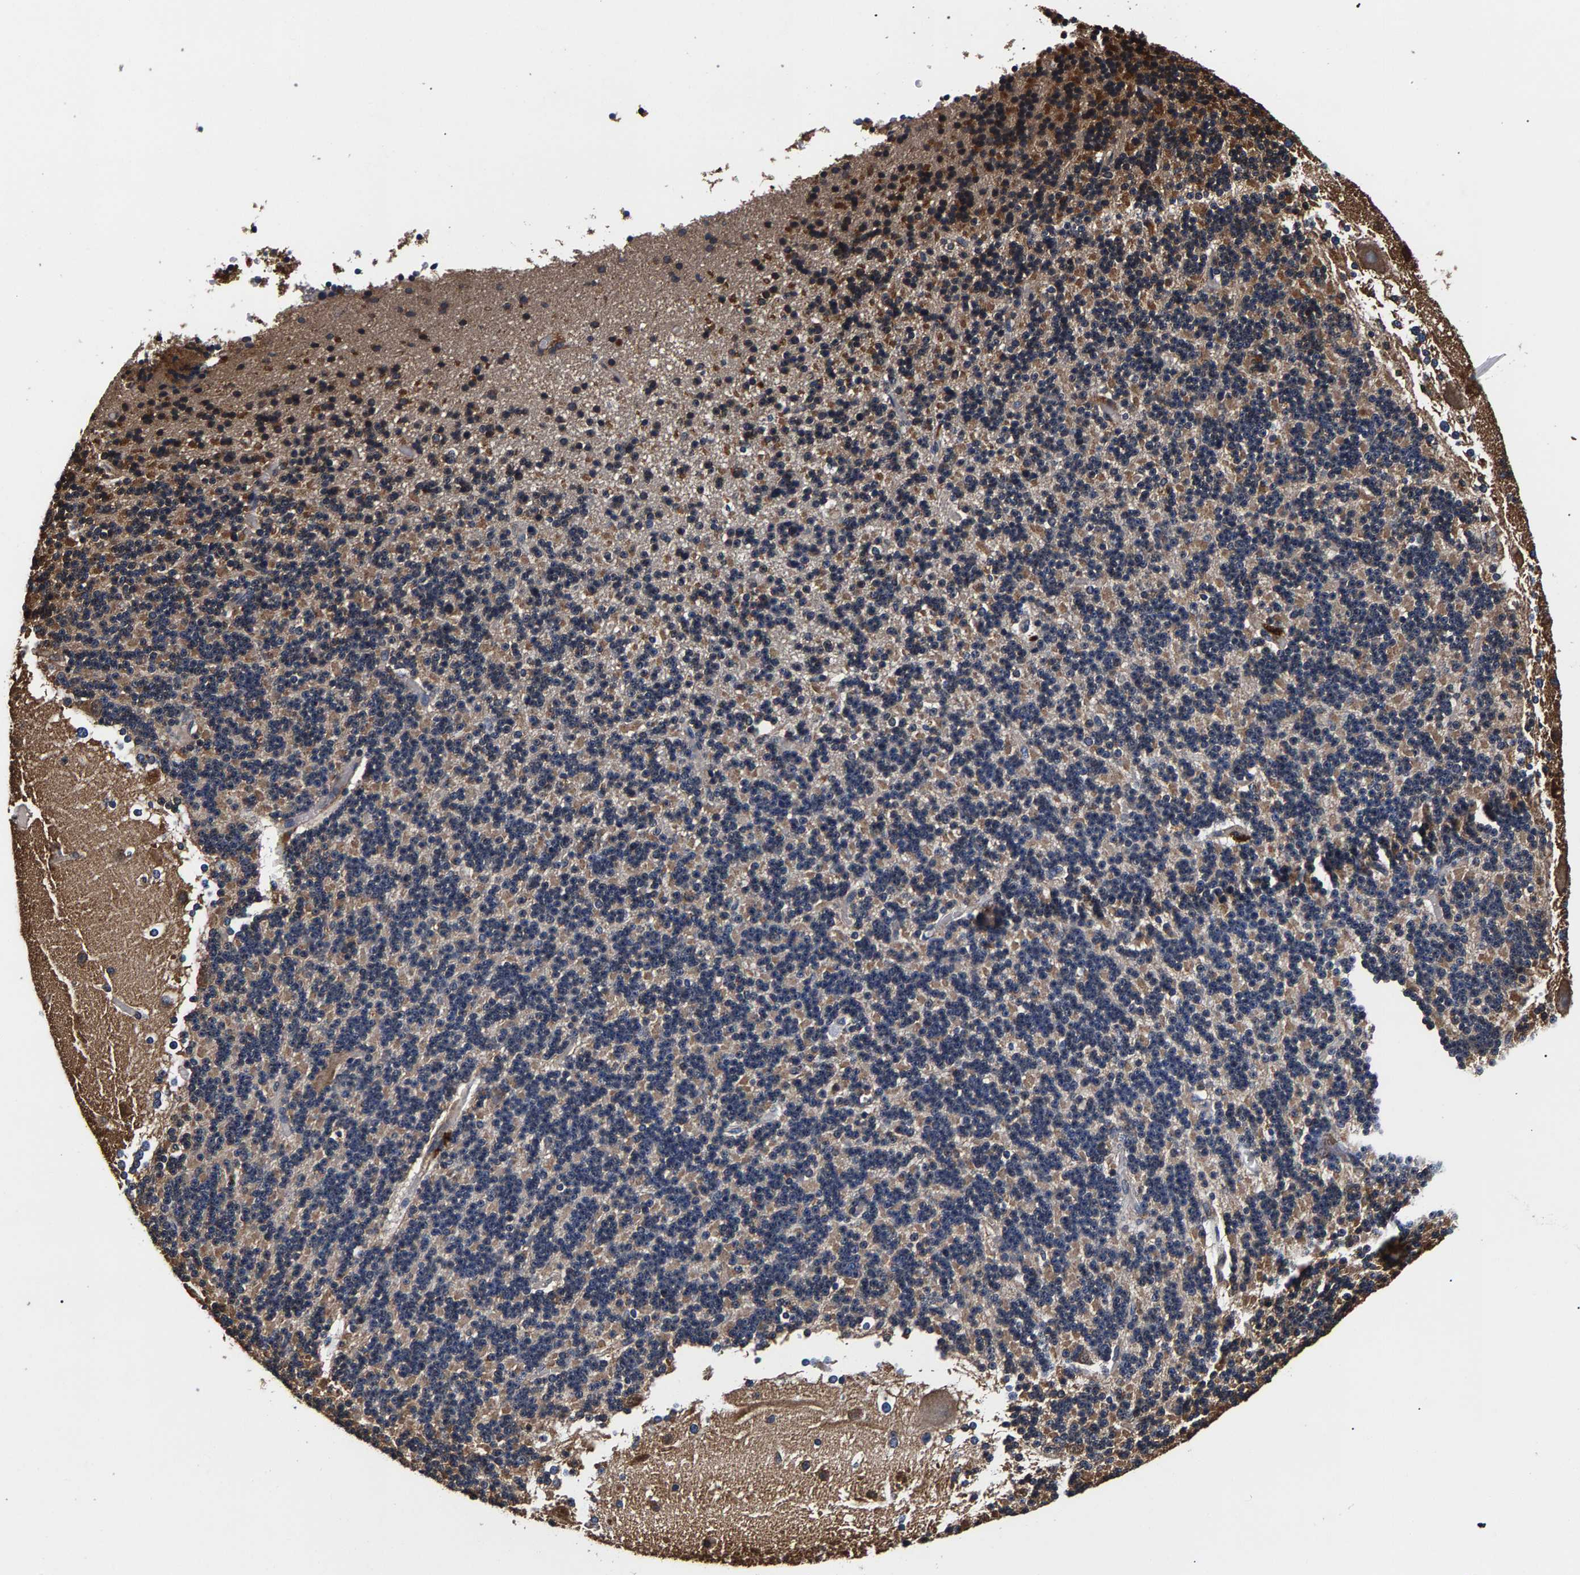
{"staining": {"intensity": "weak", "quantity": "25%-75%", "location": "cytoplasmic/membranous"}, "tissue": "cerebellum", "cell_type": "Cells in granular layer", "image_type": "normal", "snomed": [{"axis": "morphology", "description": "Normal tissue, NOS"}, {"axis": "topography", "description": "Cerebellum"}], "caption": "This photomicrograph demonstrates immunohistochemistry staining of normal human cerebellum, with low weak cytoplasmic/membranous positivity in approximately 25%-75% of cells in granular layer.", "gene": "MARCHF7", "patient": {"sex": "female", "age": 19}}